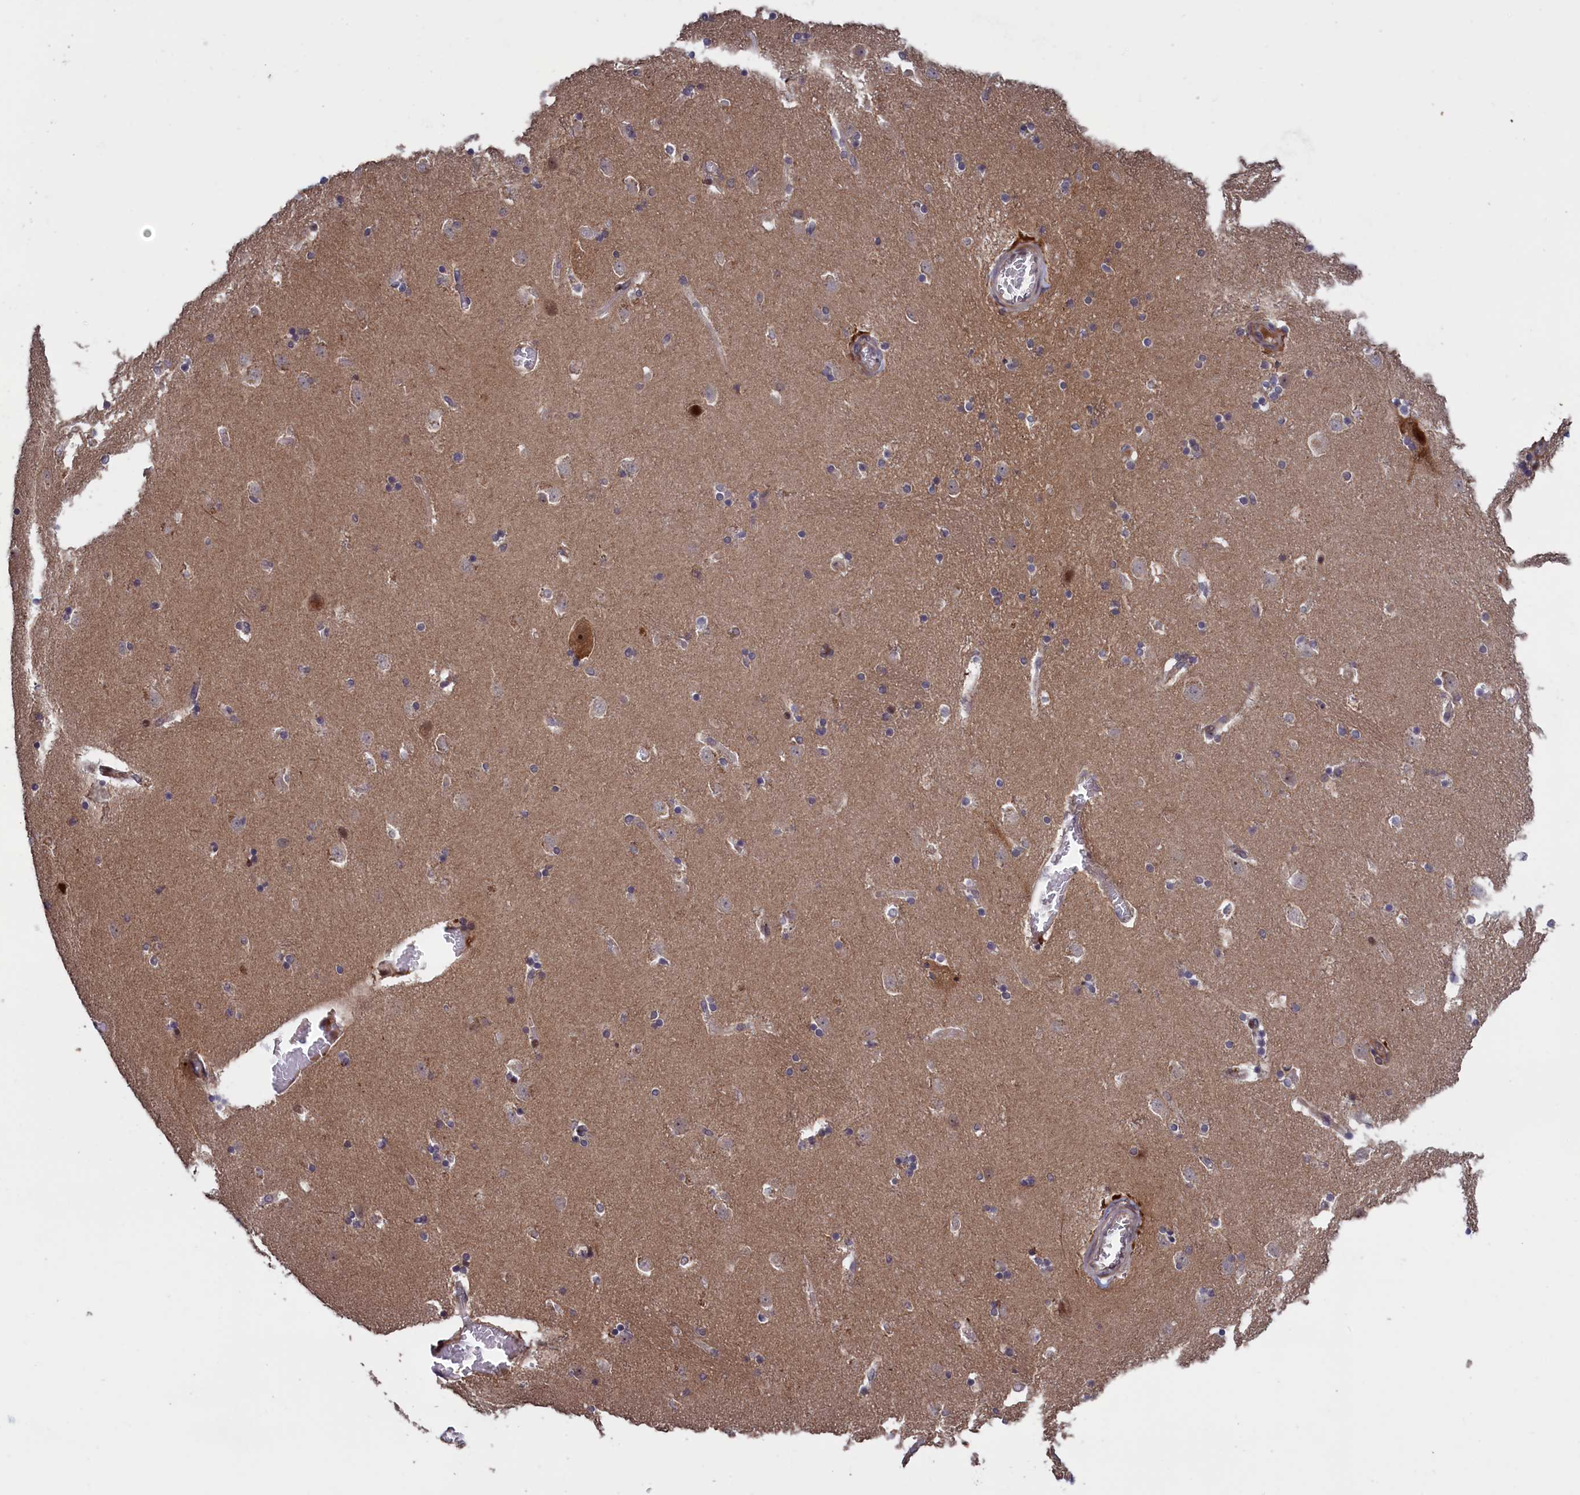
{"staining": {"intensity": "moderate", "quantity": "<25%", "location": "cytoplasmic/membranous"}, "tissue": "caudate", "cell_type": "Glial cells", "image_type": "normal", "snomed": [{"axis": "morphology", "description": "Normal tissue, NOS"}, {"axis": "topography", "description": "Lateral ventricle wall"}], "caption": "This is an image of IHC staining of normal caudate, which shows moderate staining in the cytoplasmic/membranous of glial cells.", "gene": "LSG1", "patient": {"sex": "male", "age": 45}}